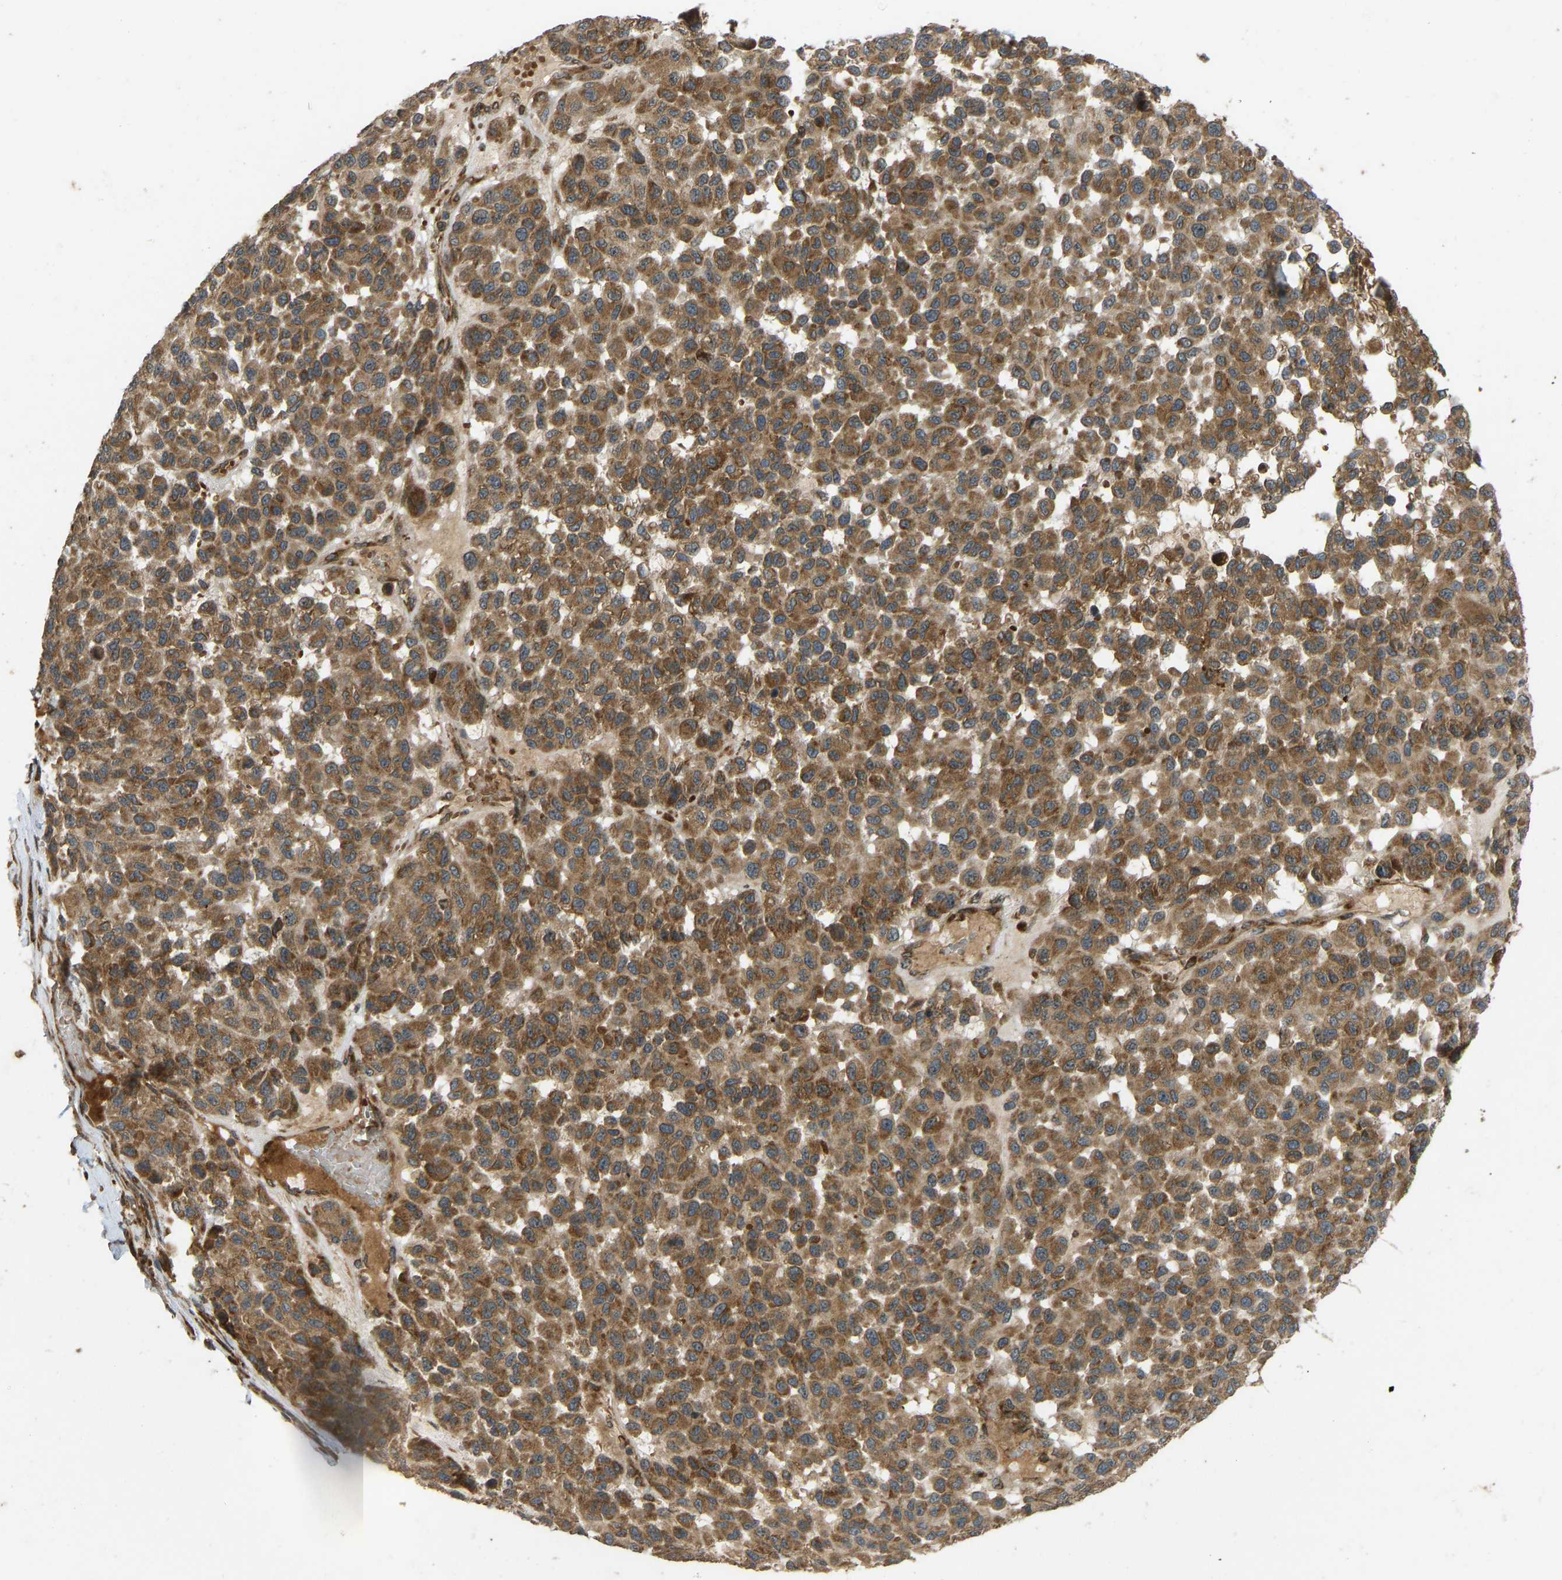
{"staining": {"intensity": "moderate", "quantity": ">75%", "location": "cytoplasmic/membranous"}, "tissue": "melanoma", "cell_type": "Tumor cells", "image_type": "cancer", "snomed": [{"axis": "morphology", "description": "Malignant melanoma, NOS"}, {"axis": "topography", "description": "Skin"}], "caption": "Human malignant melanoma stained with a brown dye shows moderate cytoplasmic/membranous positive expression in approximately >75% of tumor cells.", "gene": "RPN2", "patient": {"sex": "male", "age": 62}}